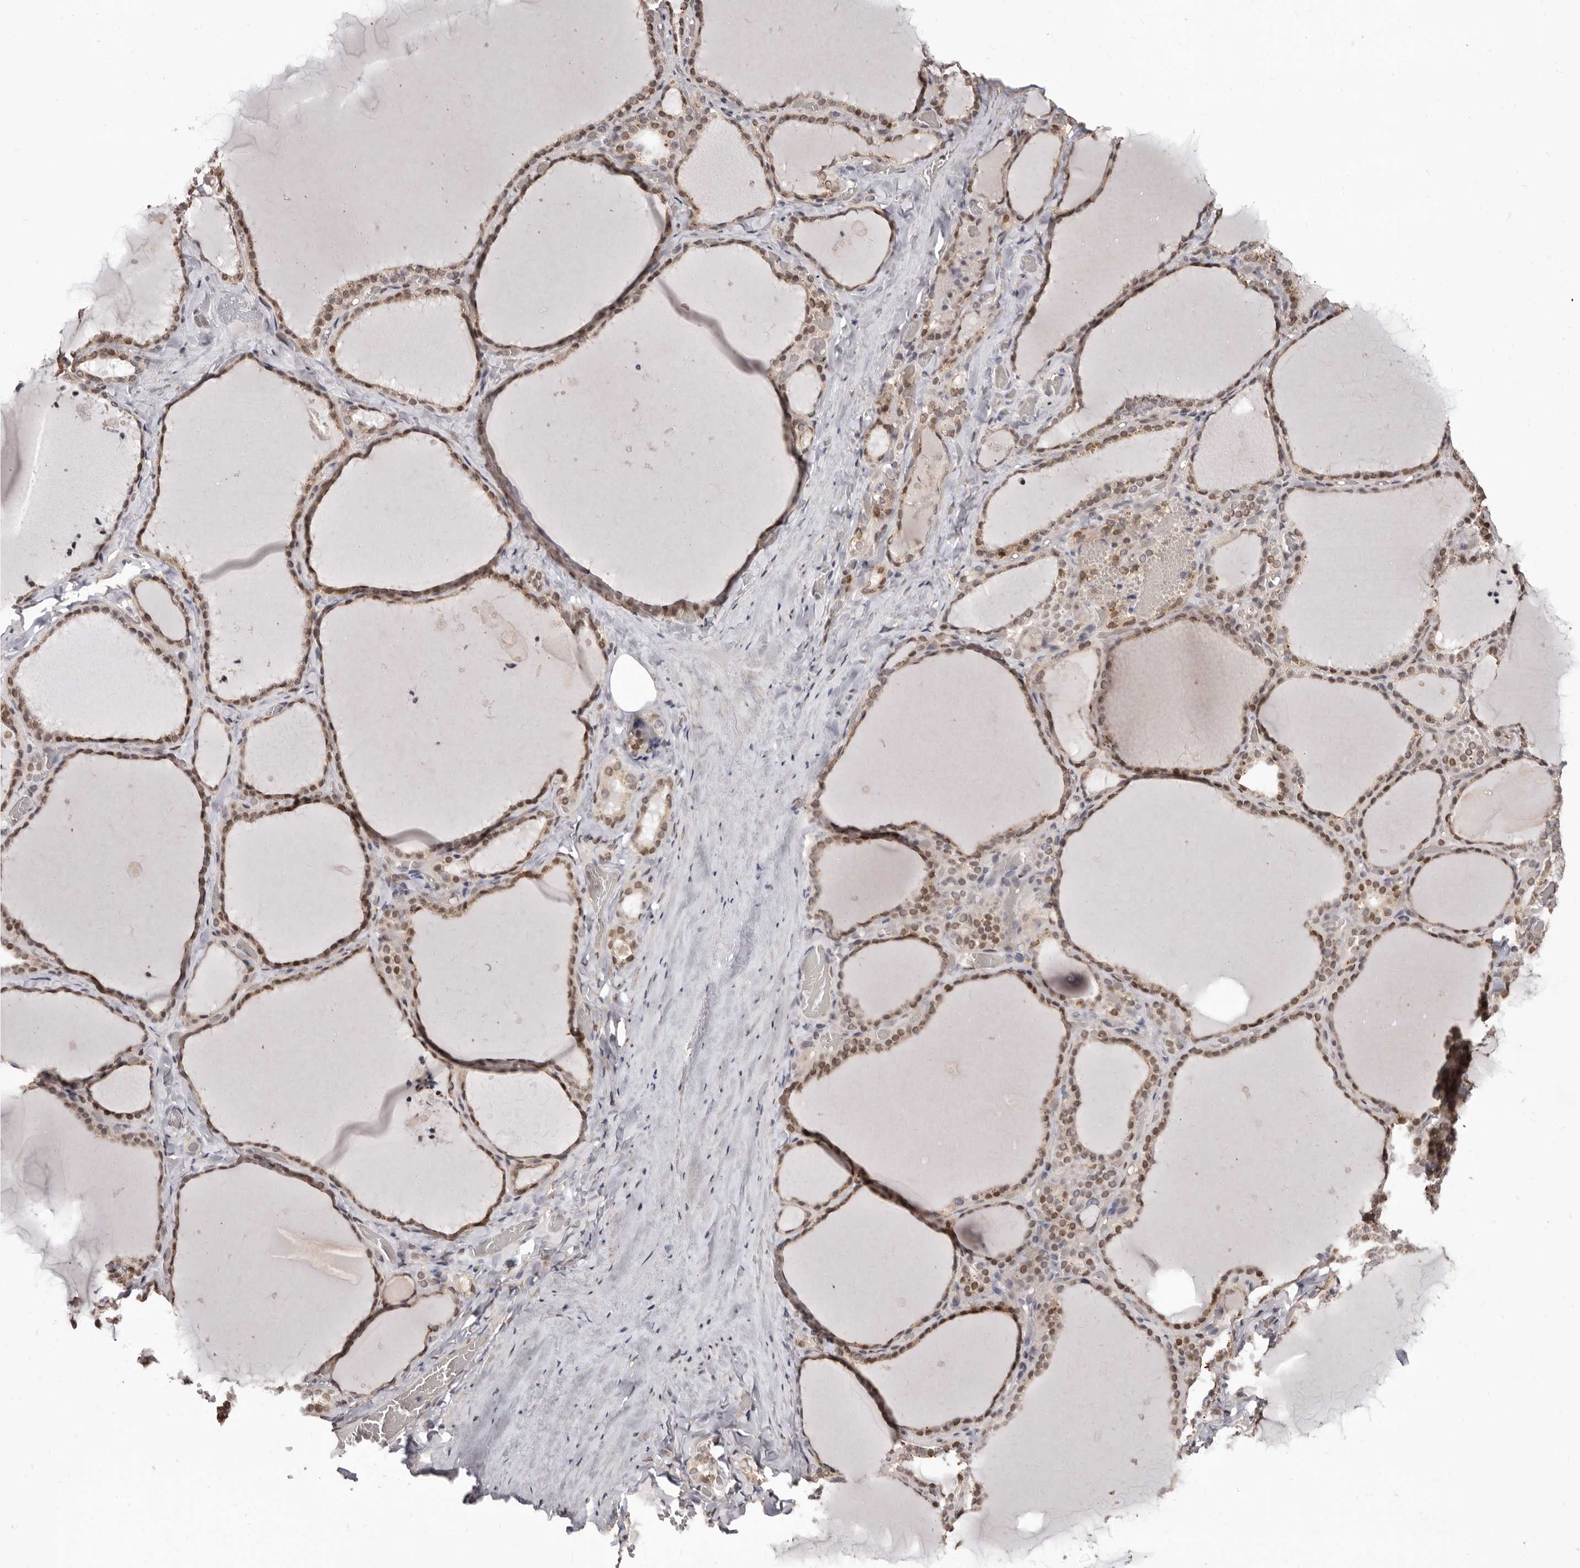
{"staining": {"intensity": "strong", "quantity": "25%-75%", "location": "nuclear"}, "tissue": "thyroid gland", "cell_type": "Glandular cells", "image_type": "normal", "snomed": [{"axis": "morphology", "description": "Normal tissue, NOS"}, {"axis": "topography", "description": "Thyroid gland"}], "caption": "A high amount of strong nuclear staining is identified in about 25%-75% of glandular cells in unremarkable thyroid gland. The staining was performed using DAB, with brown indicating positive protein expression. Nuclei are stained blue with hematoxylin.", "gene": "KHDRBS2", "patient": {"sex": "female", "age": 22}}